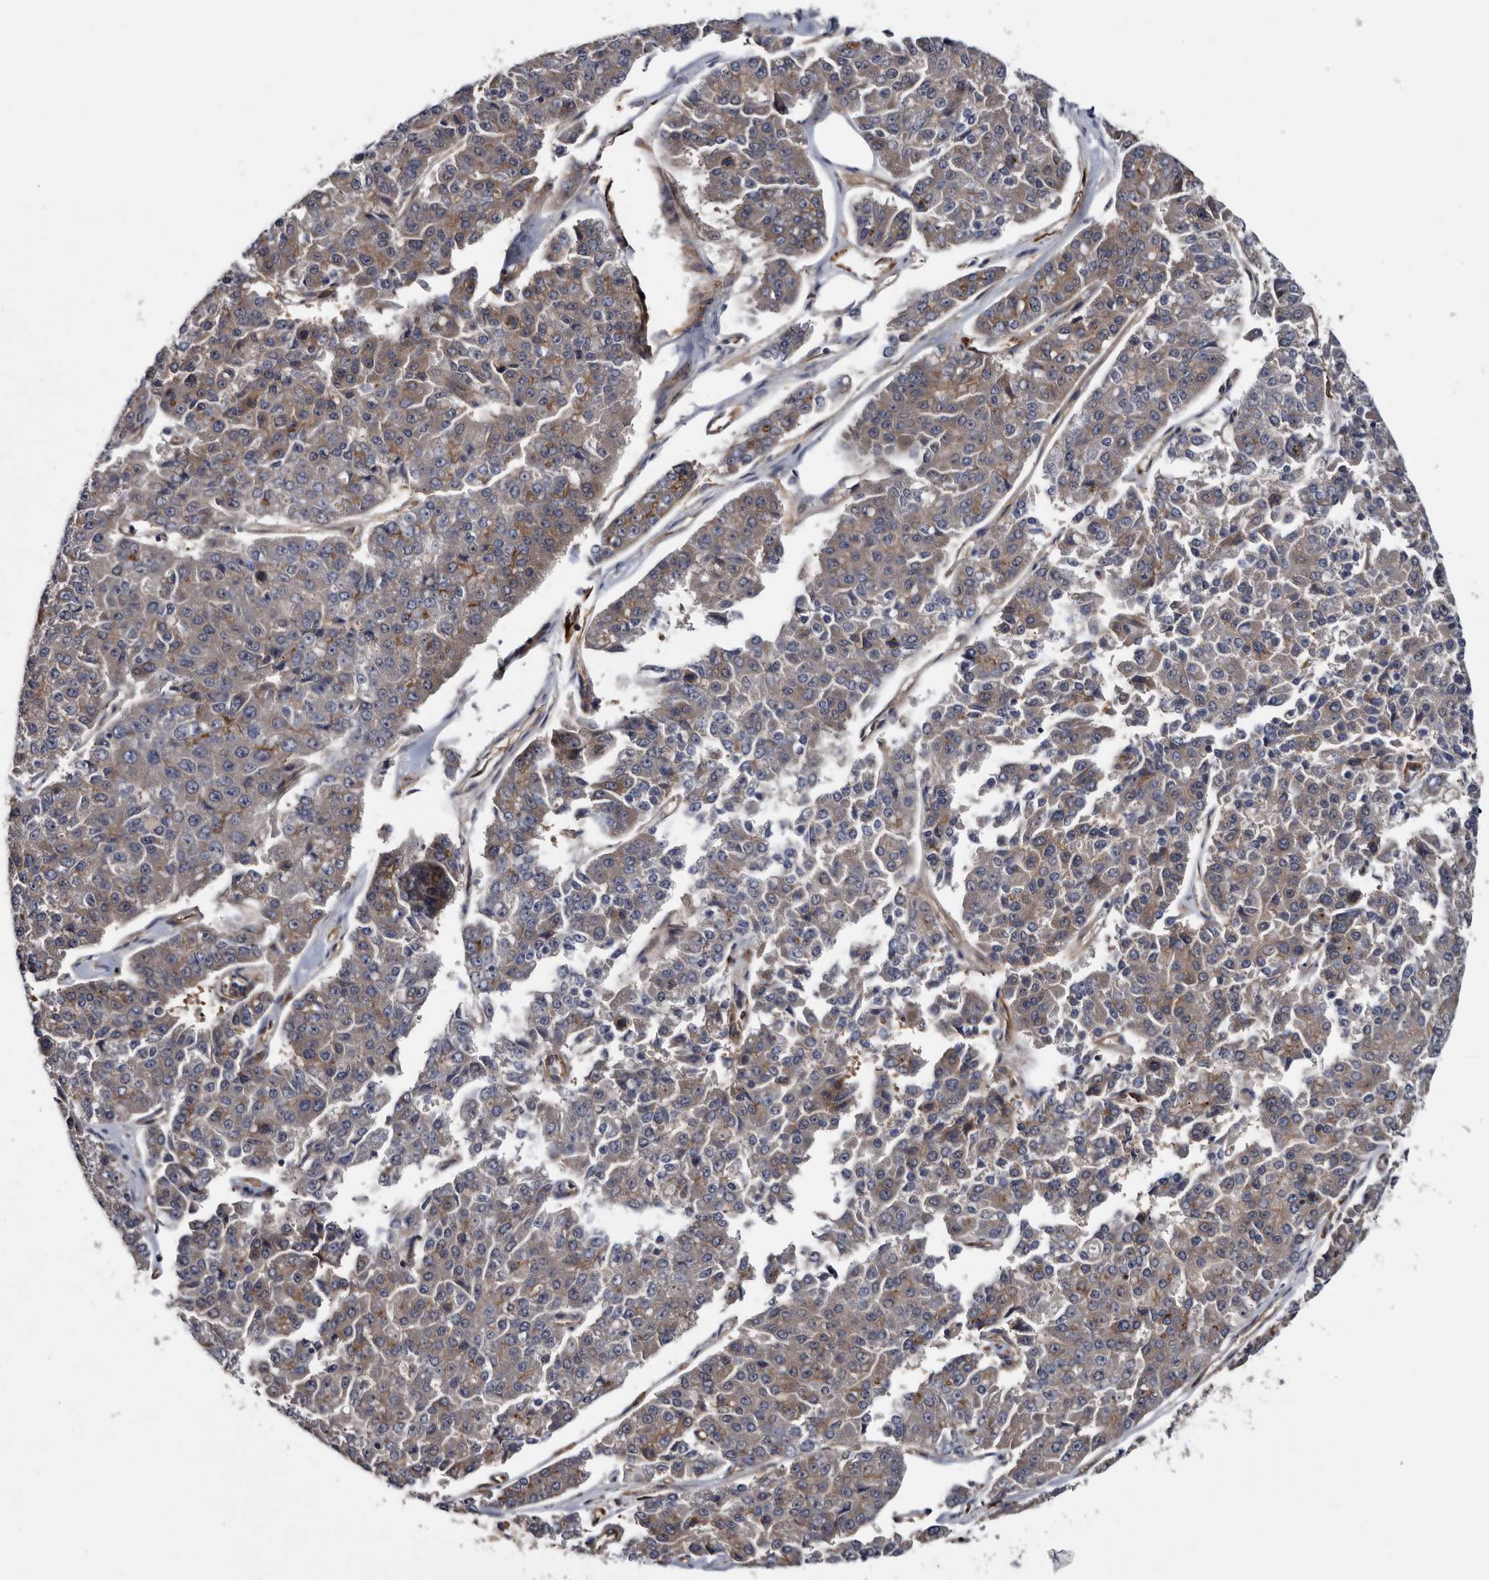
{"staining": {"intensity": "weak", "quantity": "25%-75%", "location": "cytoplasmic/membranous"}, "tissue": "pancreatic cancer", "cell_type": "Tumor cells", "image_type": "cancer", "snomed": [{"axis": "morphology", "description": "Adenocarcinoma, NOS"}, {"axis": "topography", "description": "Pancreas"}], "caption": "A photomicrograph of human pancreatic adenocarcinoma stained for a protein demonstrates weak cytoplasmic/membranous brown staining in tumor cells.", "gene": "TSPAN17", "patient": {"sex": "male", "age": 50}}